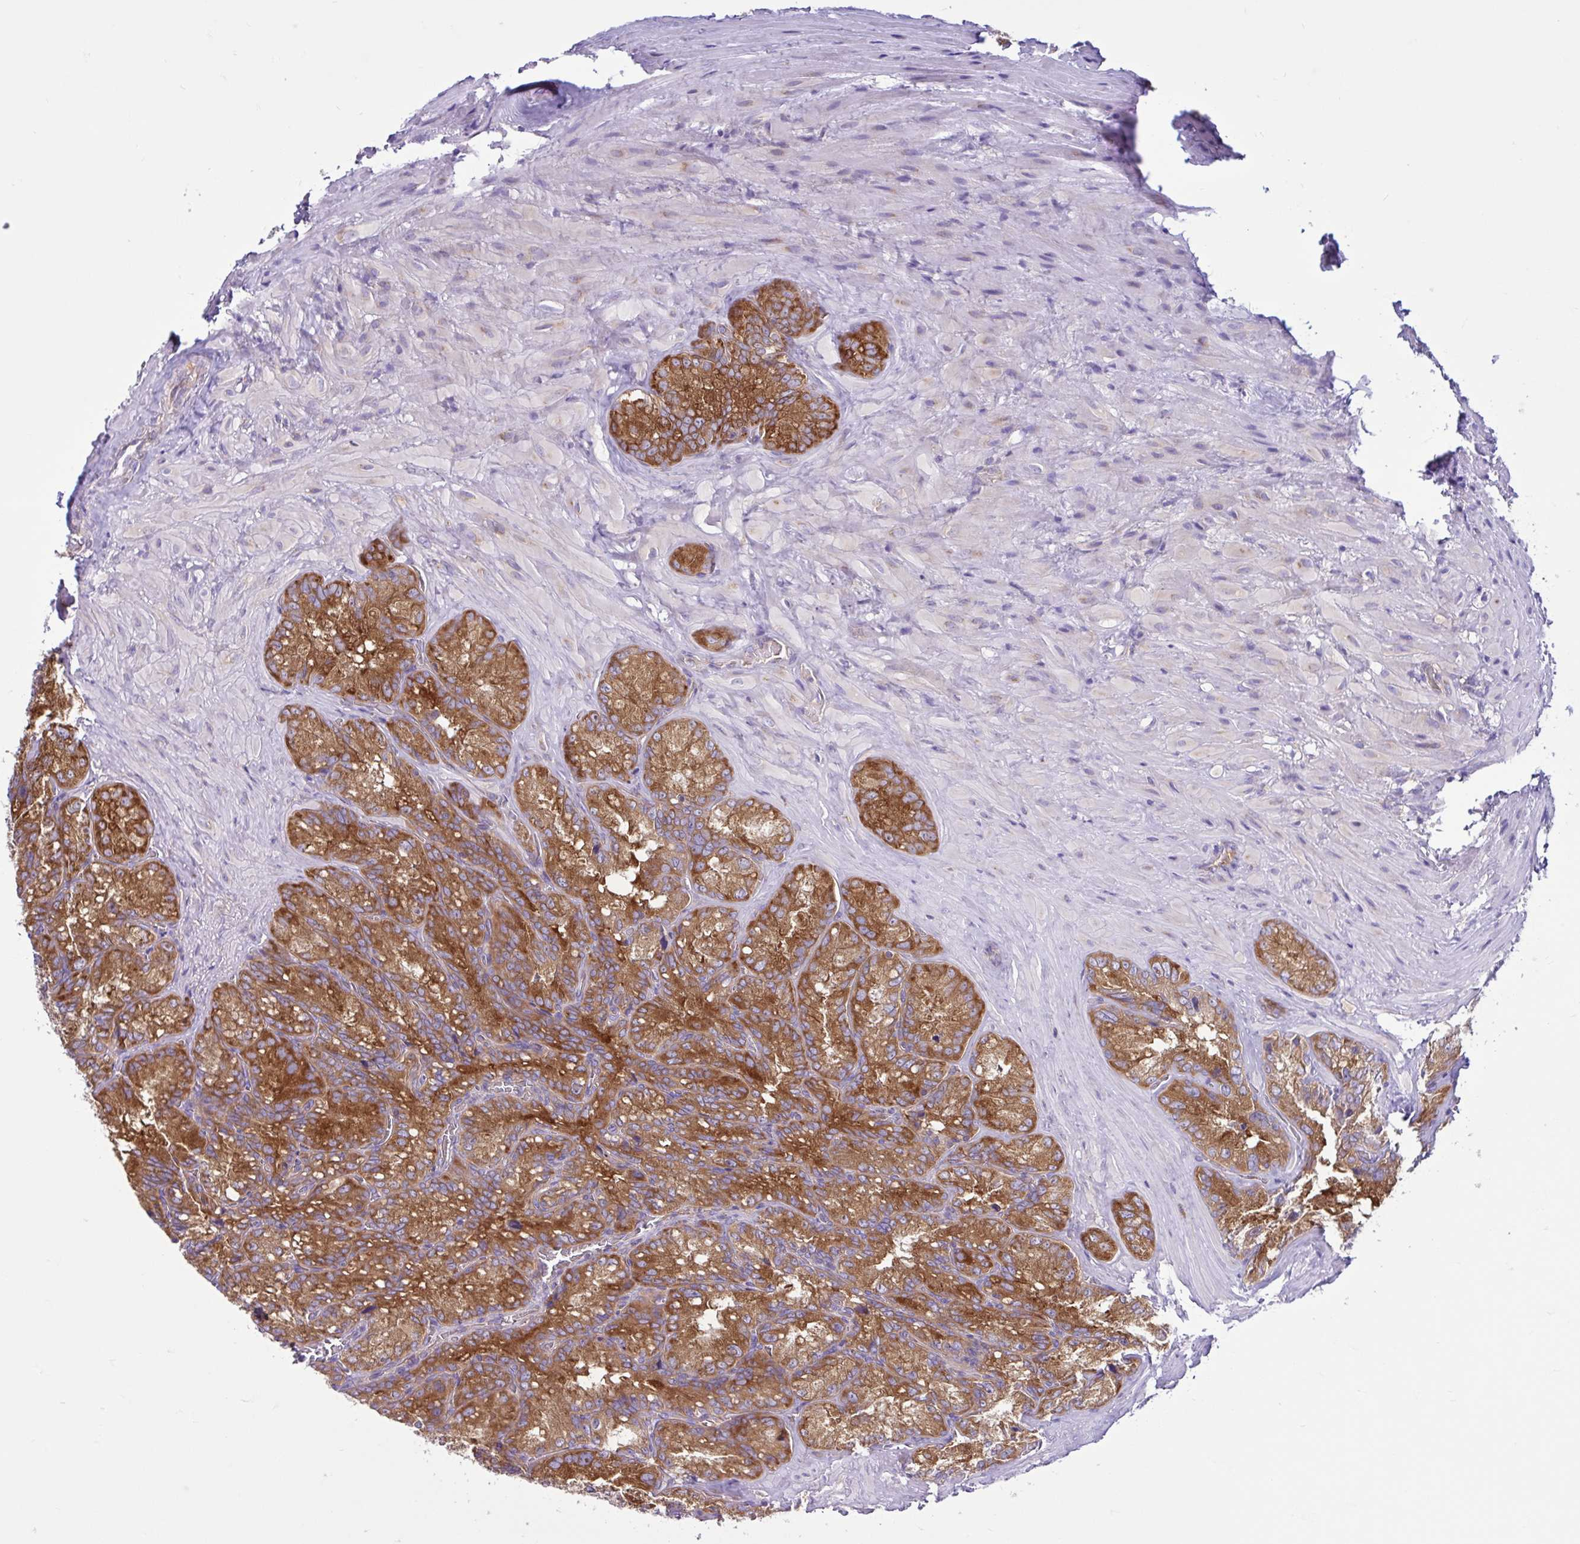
{"staining": {"intensity": "strong", "quantity": ">75%", "location": "cytoplasmic/membranous"}, "tissue": "seminal vesicle", "cell_type": "Glandular cells", "image_type": "normal", "snomed": [{"axis": "morphology", "description": "Normal tissue, NOS"}, {"axis": "topography", "description": "Seminal veicle"}], "caption": "A micrograph of human seminal vesicle stained for a protein shows strong cytoplasmic/membranous brown staining in glandular cells. Nuclei are stained in blue.", "gene": "LARS1", "patient": {"sex": "male", "age": 47}}